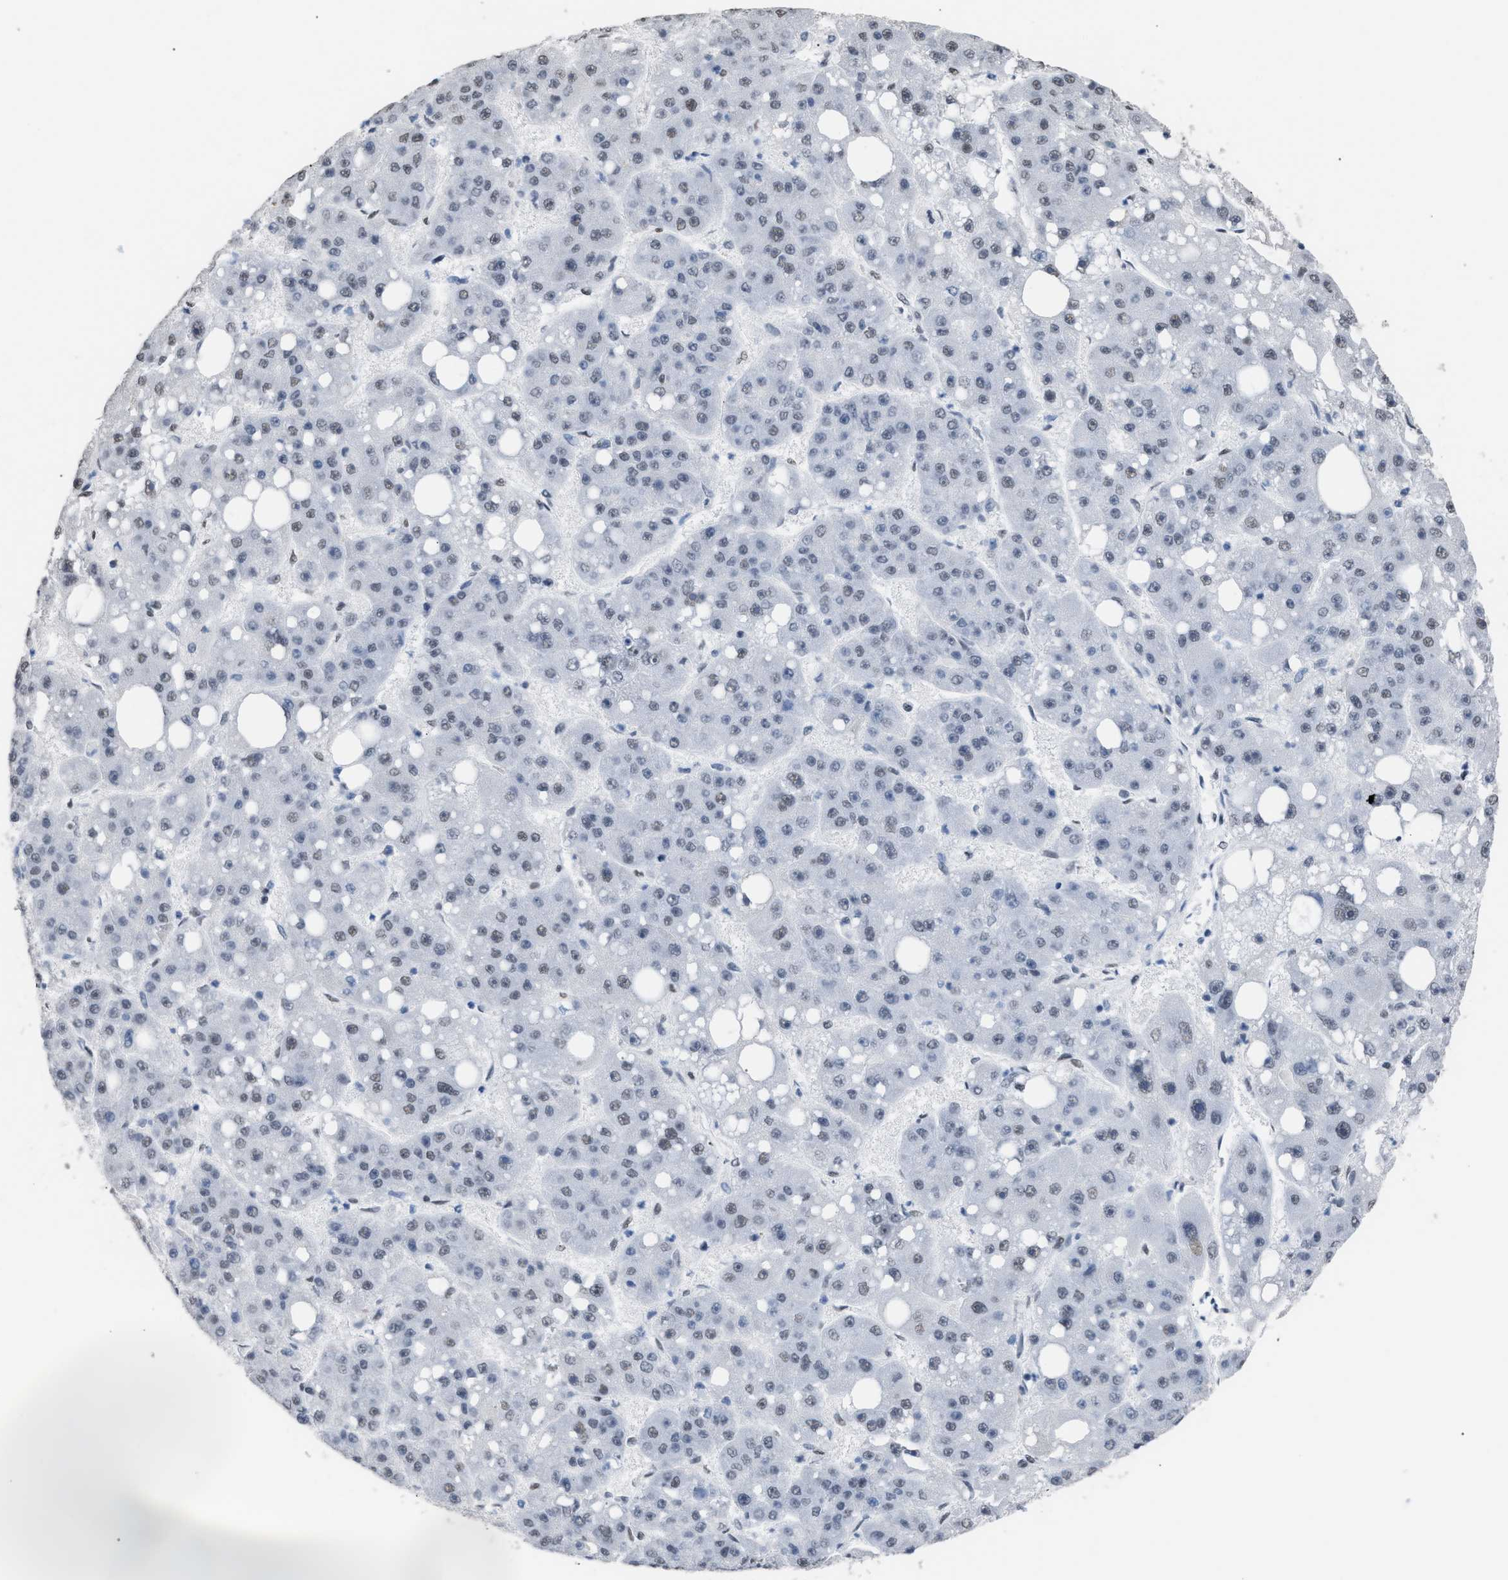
{"staining": {"intensity": "weak", "quantity": "<25%", "location": "nuclear"}, "tissue": "liver cancer", "cell_type": "Tumor cells", "image_type": "cancer", "snomed": [{"axis": "morphology", "description": "Carcinoma, Hepatocellular, NOS"}, {"axis": "topography", "description": "Liver"}], "caption": "Human liver cancer (hepatocellular carcinoma) stained for a protein using immunohistochemistry (IHC) reveals no staining in tumor cells.", "gene": "CCAR2", "patient": {"sex": "female", "age": 61}}